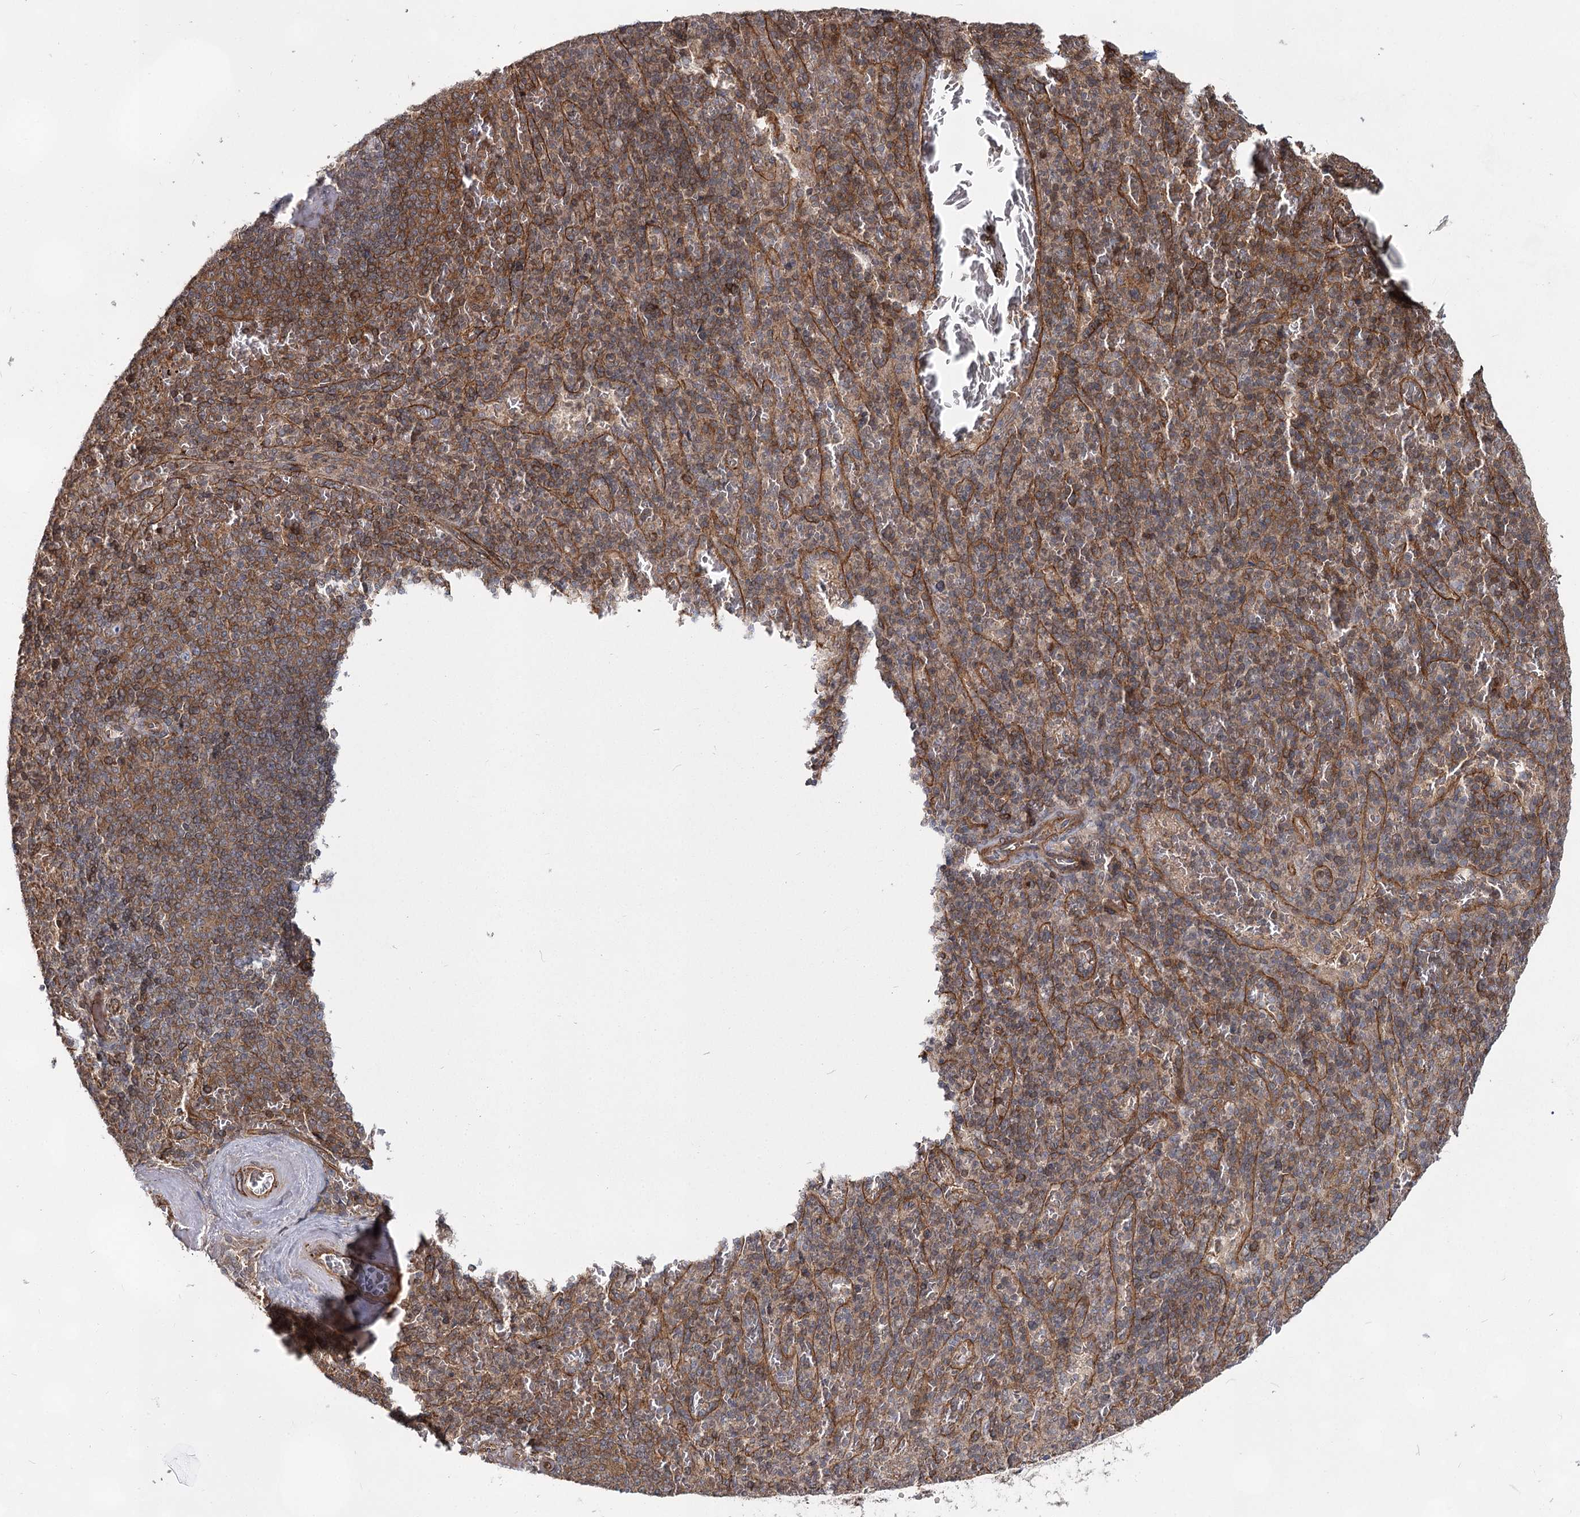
{"staining": {"intensity": "moderate", "quantity": "25%-75%", "location": "cytoplasmic/membranous"}, "tissue": "spleen", "cell_type": "Cells in red pulp", "image_type": "normal", "snomed": [{"axis": "morphology", "description": "Normal tissue, NOS"}, {"axis": "topography", "description": "Spleen"}], "caption": "This is an image of immunohistochemistry (IHC) staining of unremarkable spleen, which shows moderate positivity in the cytoplasmic/membranous of cells in red pulp.", "gene": "IQSEC1", "patient": {"sex": "male", "age": 82}}